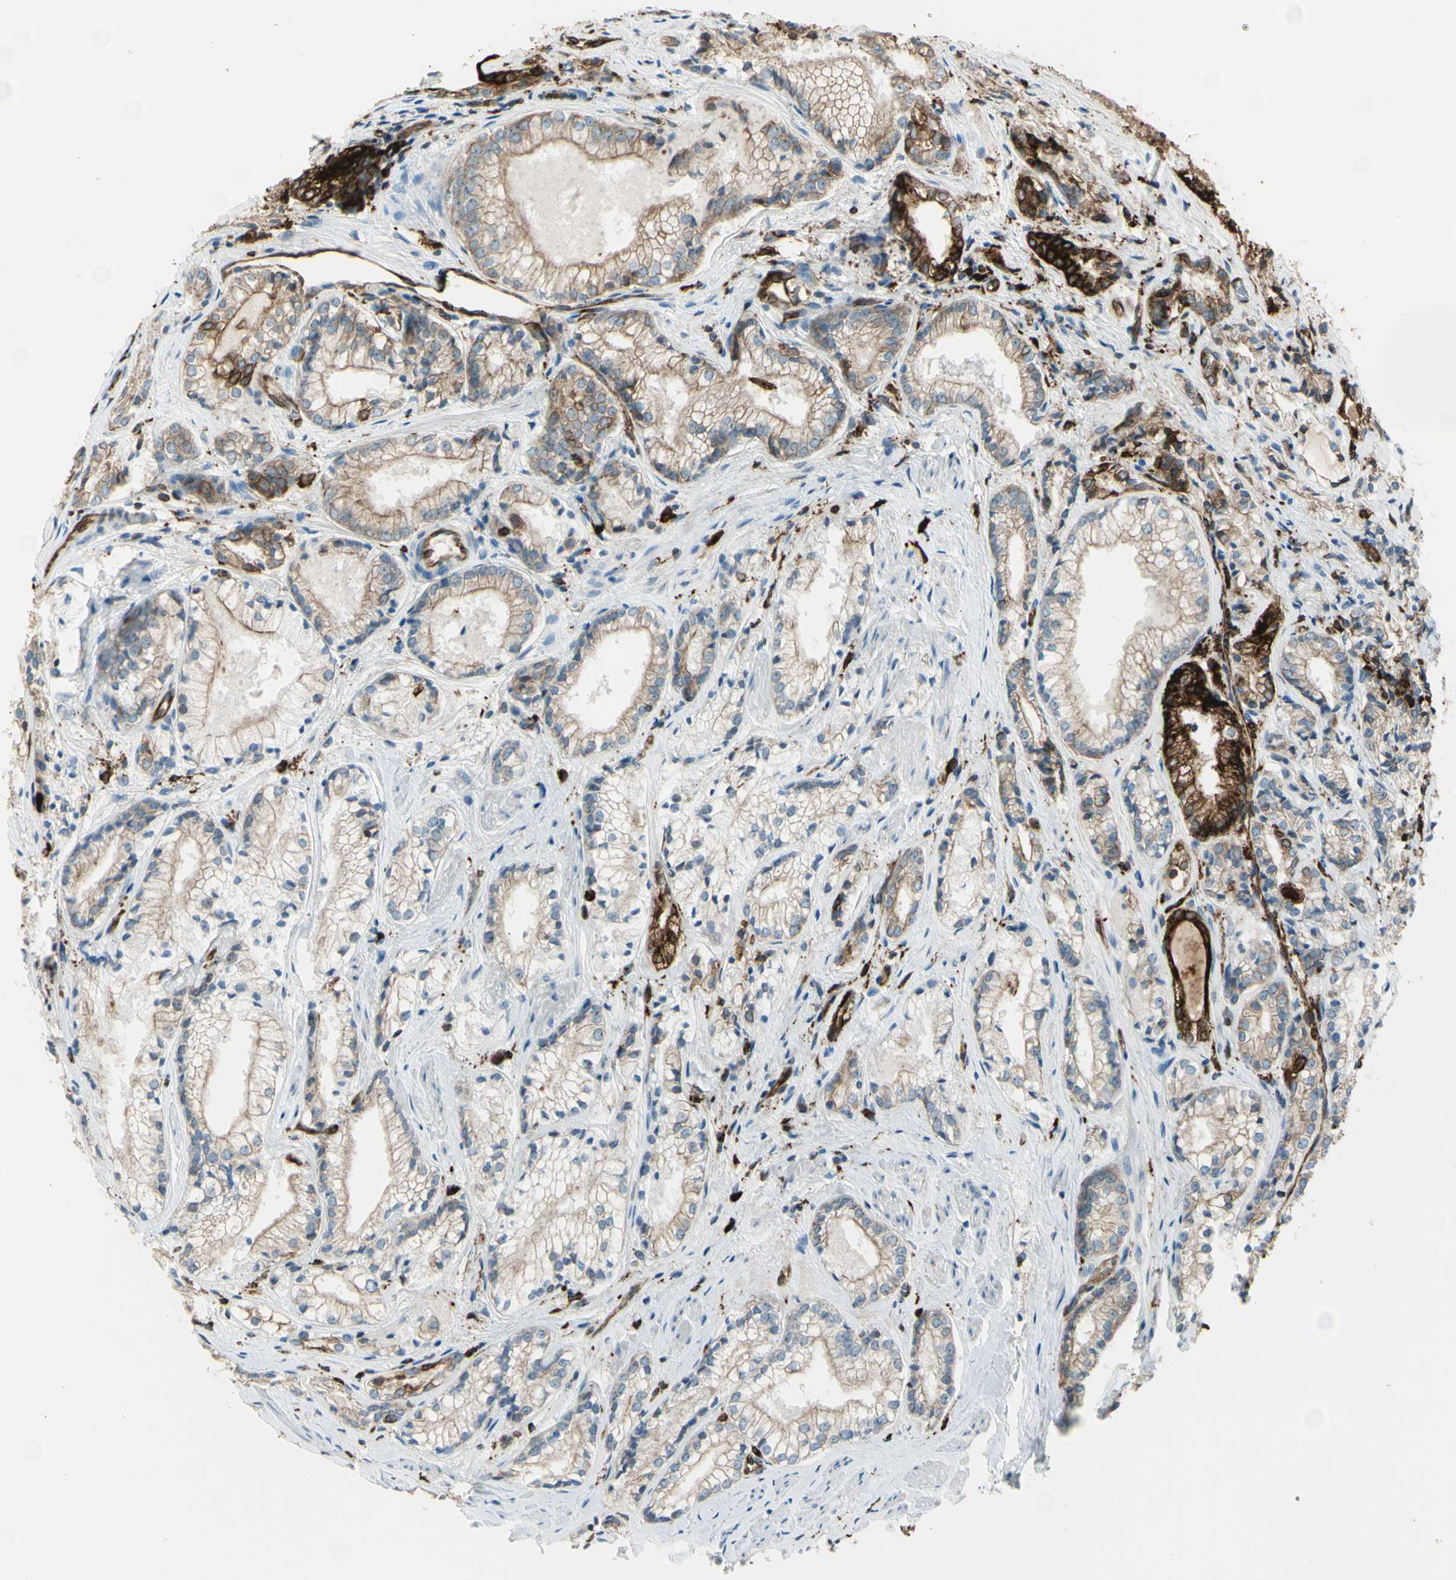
{"staining": {"intensity": "moderate", "quantity": ">75%", "location": "cytoplasmic/membranous"}, "tissue": "prostate cancer", "cell_type": "Tumor cells", "image_type": "cancer", "snomed": [{"axis": "morphology", "description": "Adenocarcinoma, Low grade"}, {"axis": "topography", "description": "Prostate"}], "caption": "Protein expression analysis of human prostate cancer (adenocarcinoma (low-grade)) reveals moderate cytoplasmic/membranous staining in about >75% of tumor cells.", "gene": "CD74", "patient": {"sex": "male", "age": 60}}